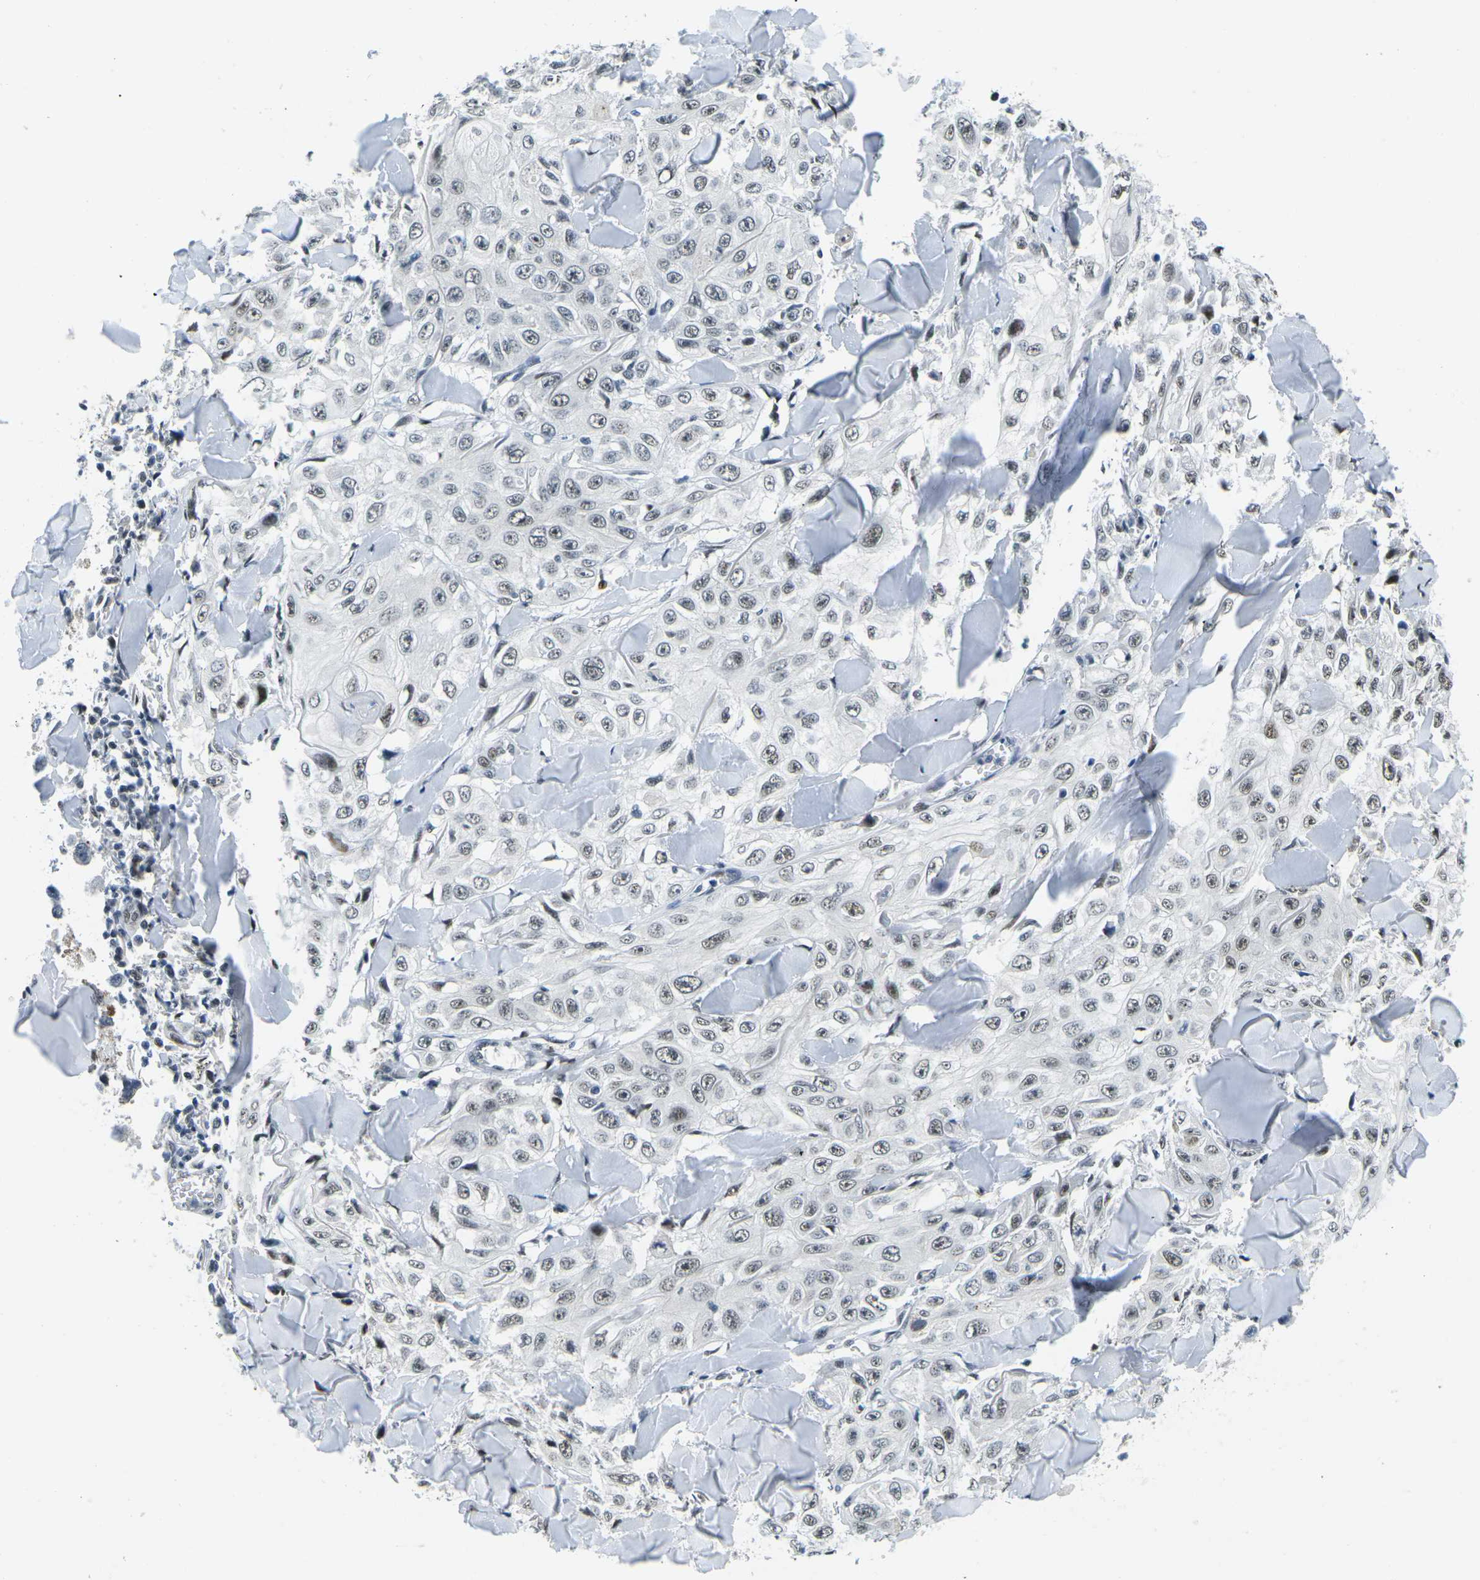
{"staining": {"intensity": "weak", "quantity": "25%-75%", "location": "nuclear"}, "tissue": "skin cancer", "cell_type": "Tumor cells", "image_type": "cancer", "snomed": [{"axis": "morphology", "description": "Squamous cell carcinoma, NOS"}, {"axis": "topography", "description": "Skin"}], "caption": "Immunohistochemical staining of skin cancer (squamous cell carcinoma) demonstrates low levels of weak nuclear protein staining in about 25%-75% of tumor cells.", "gene": "PRPF8", "patient": {"sex": "male", "age": 86}}